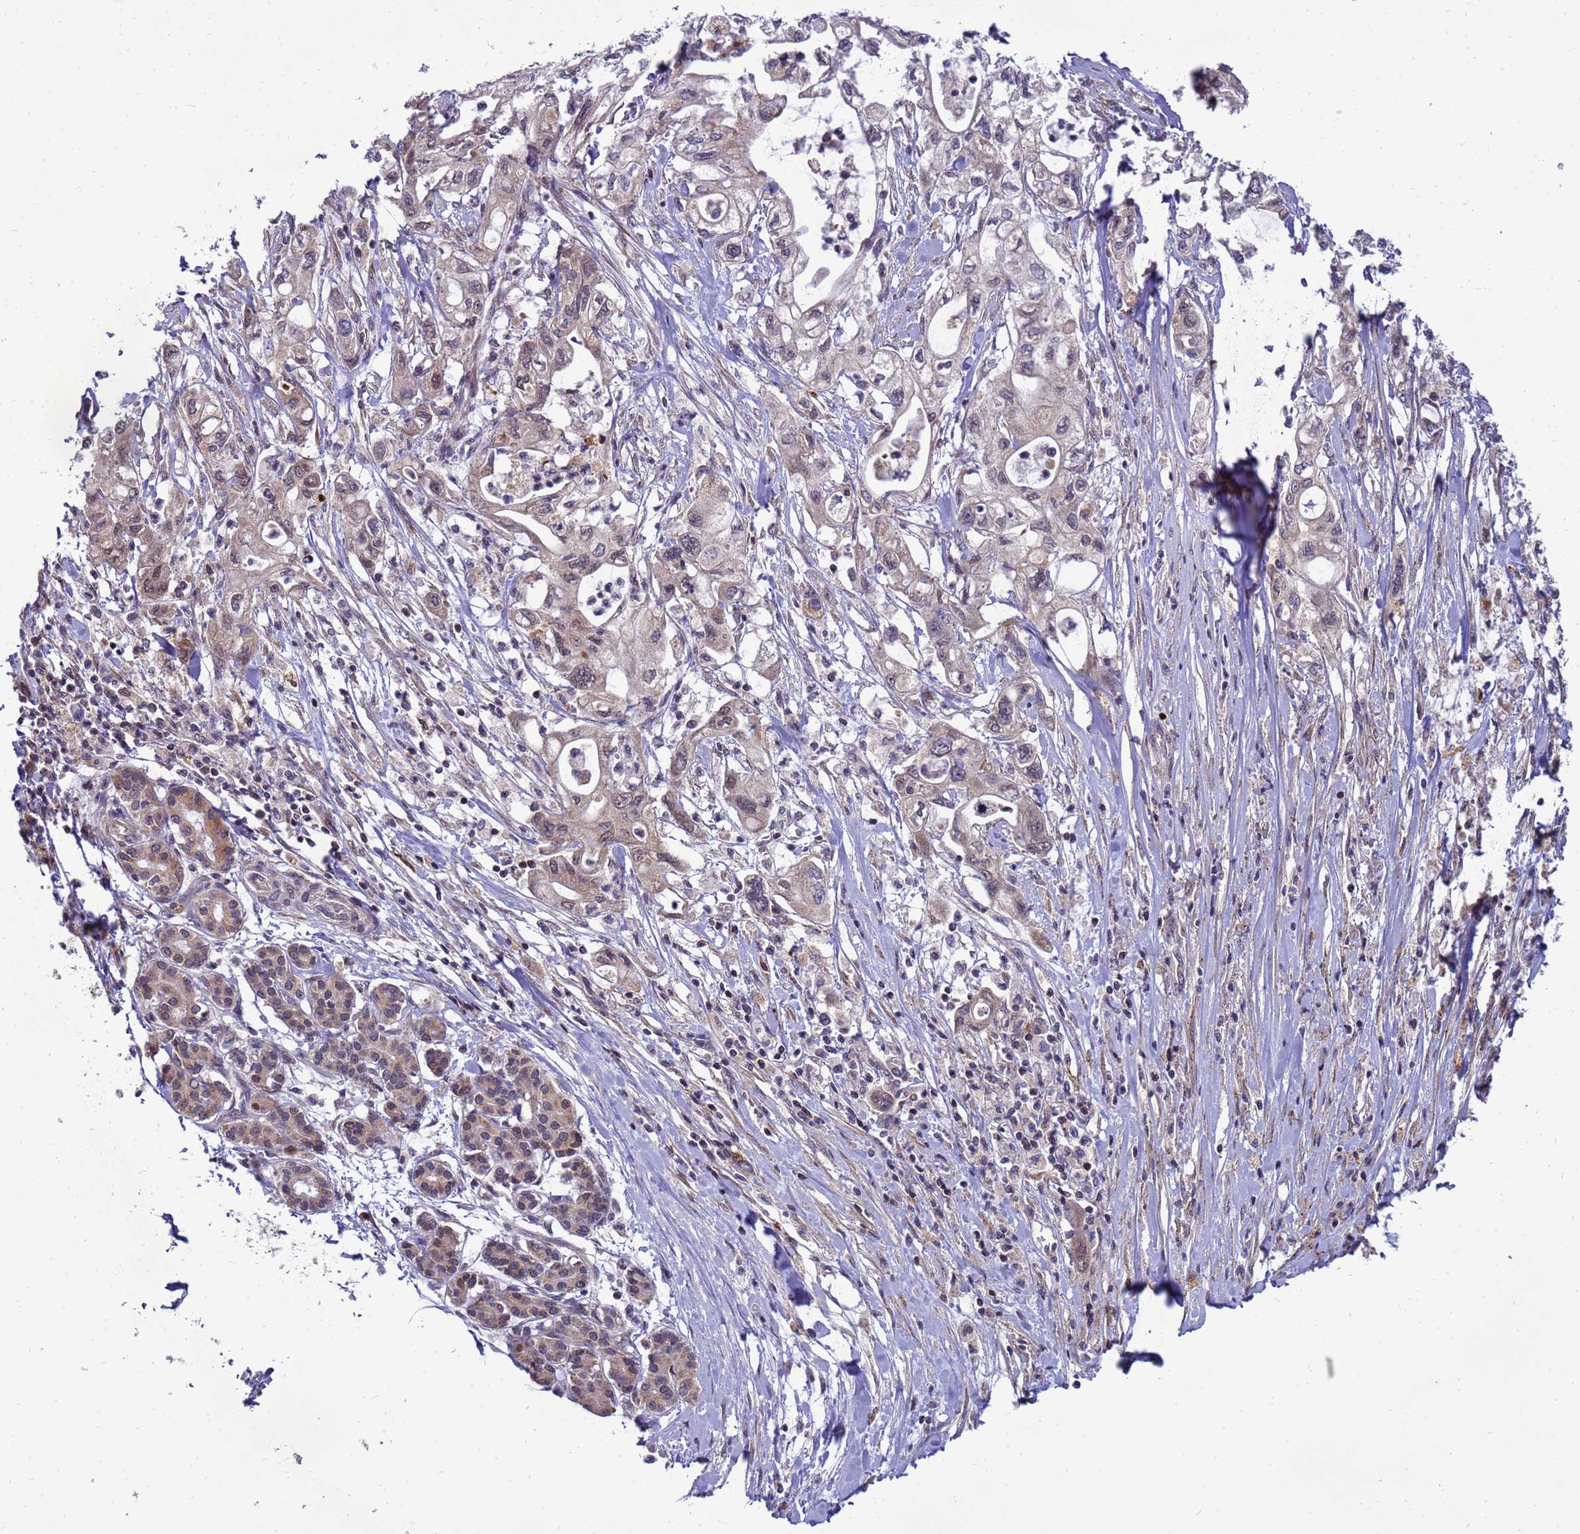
{"staining": {"intensity": "weak", "quantity": ">75%", "location": "cytoplasmic/membranous"}, "tissue": "pancreatic cancer", "cell_type": "Tumor cells", "image_type": "cancer", "snomed": [{"axis": "morphology", "description": "Adenocarcinoma, NOS"}, {"axis": "topography", "description": "Pancreas"}], "caption": "Immunohistochemical staining of human pancreatic adenocarcinoma shows weak cytoplasmic/membranous protein expression in approximately >75% of tumor cells. Immunohistochemistry stains the protein in brown and the nuclei are stained blue.", "gene": "C12orf43", "patient": {"sex": "male", "age": 79}}